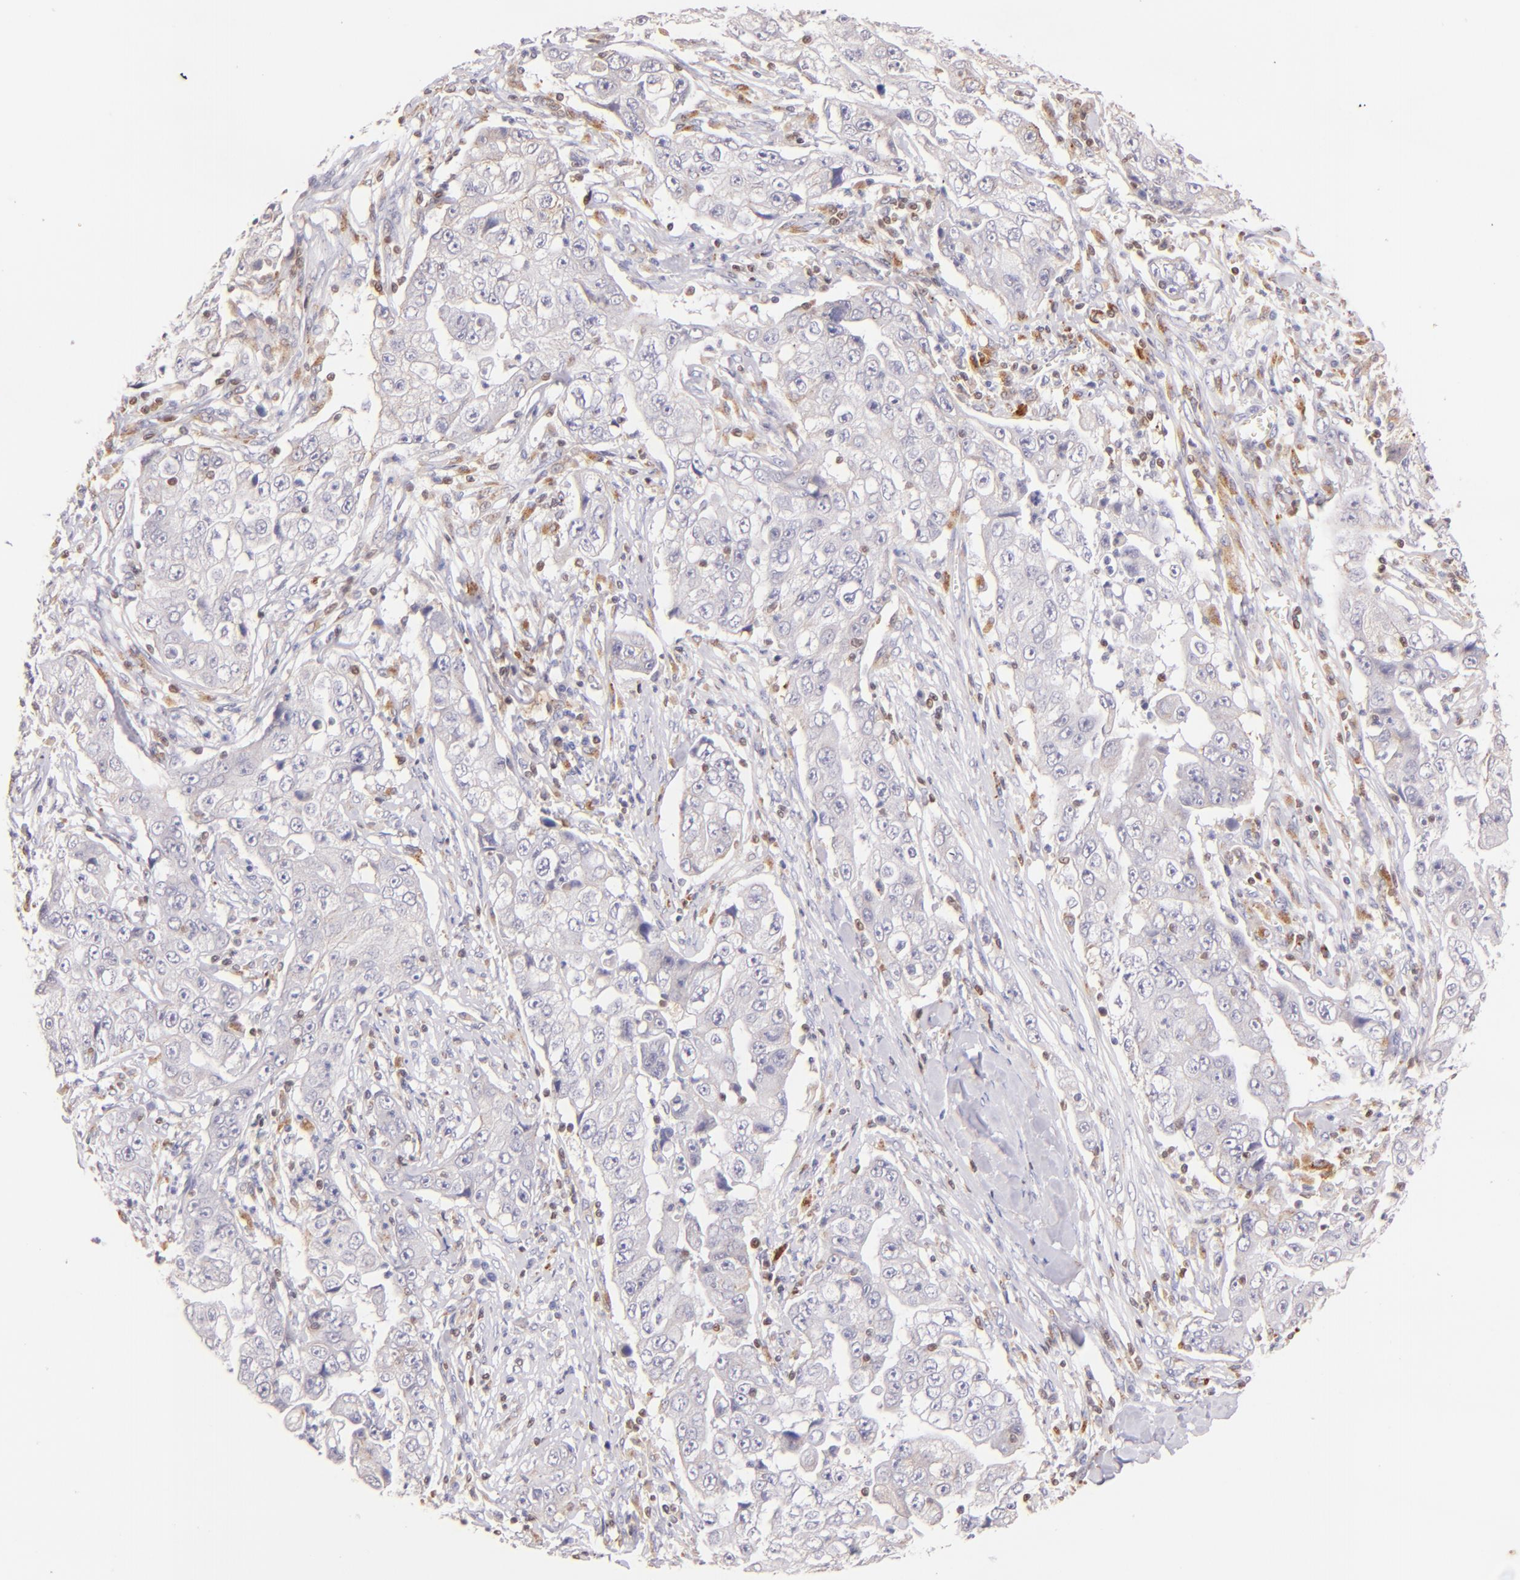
{"staining": {"intensity": "negative", "quantity": "none", "location": "none"}, "tissue": "lung cancer", "cell_type": "Tumor cells", "image_type": "cancer", "snomed": [{"axis": "morphology", "description": "Squamous cell carcinoma, NOS"}, {"axis": "topography", "description": "Lung"}], "caption": "The micrograph exhibits no staining of tumor cells in lung cancer.", "gene": "ZAP70", "patient": {"sex": "male", "age": 64}}